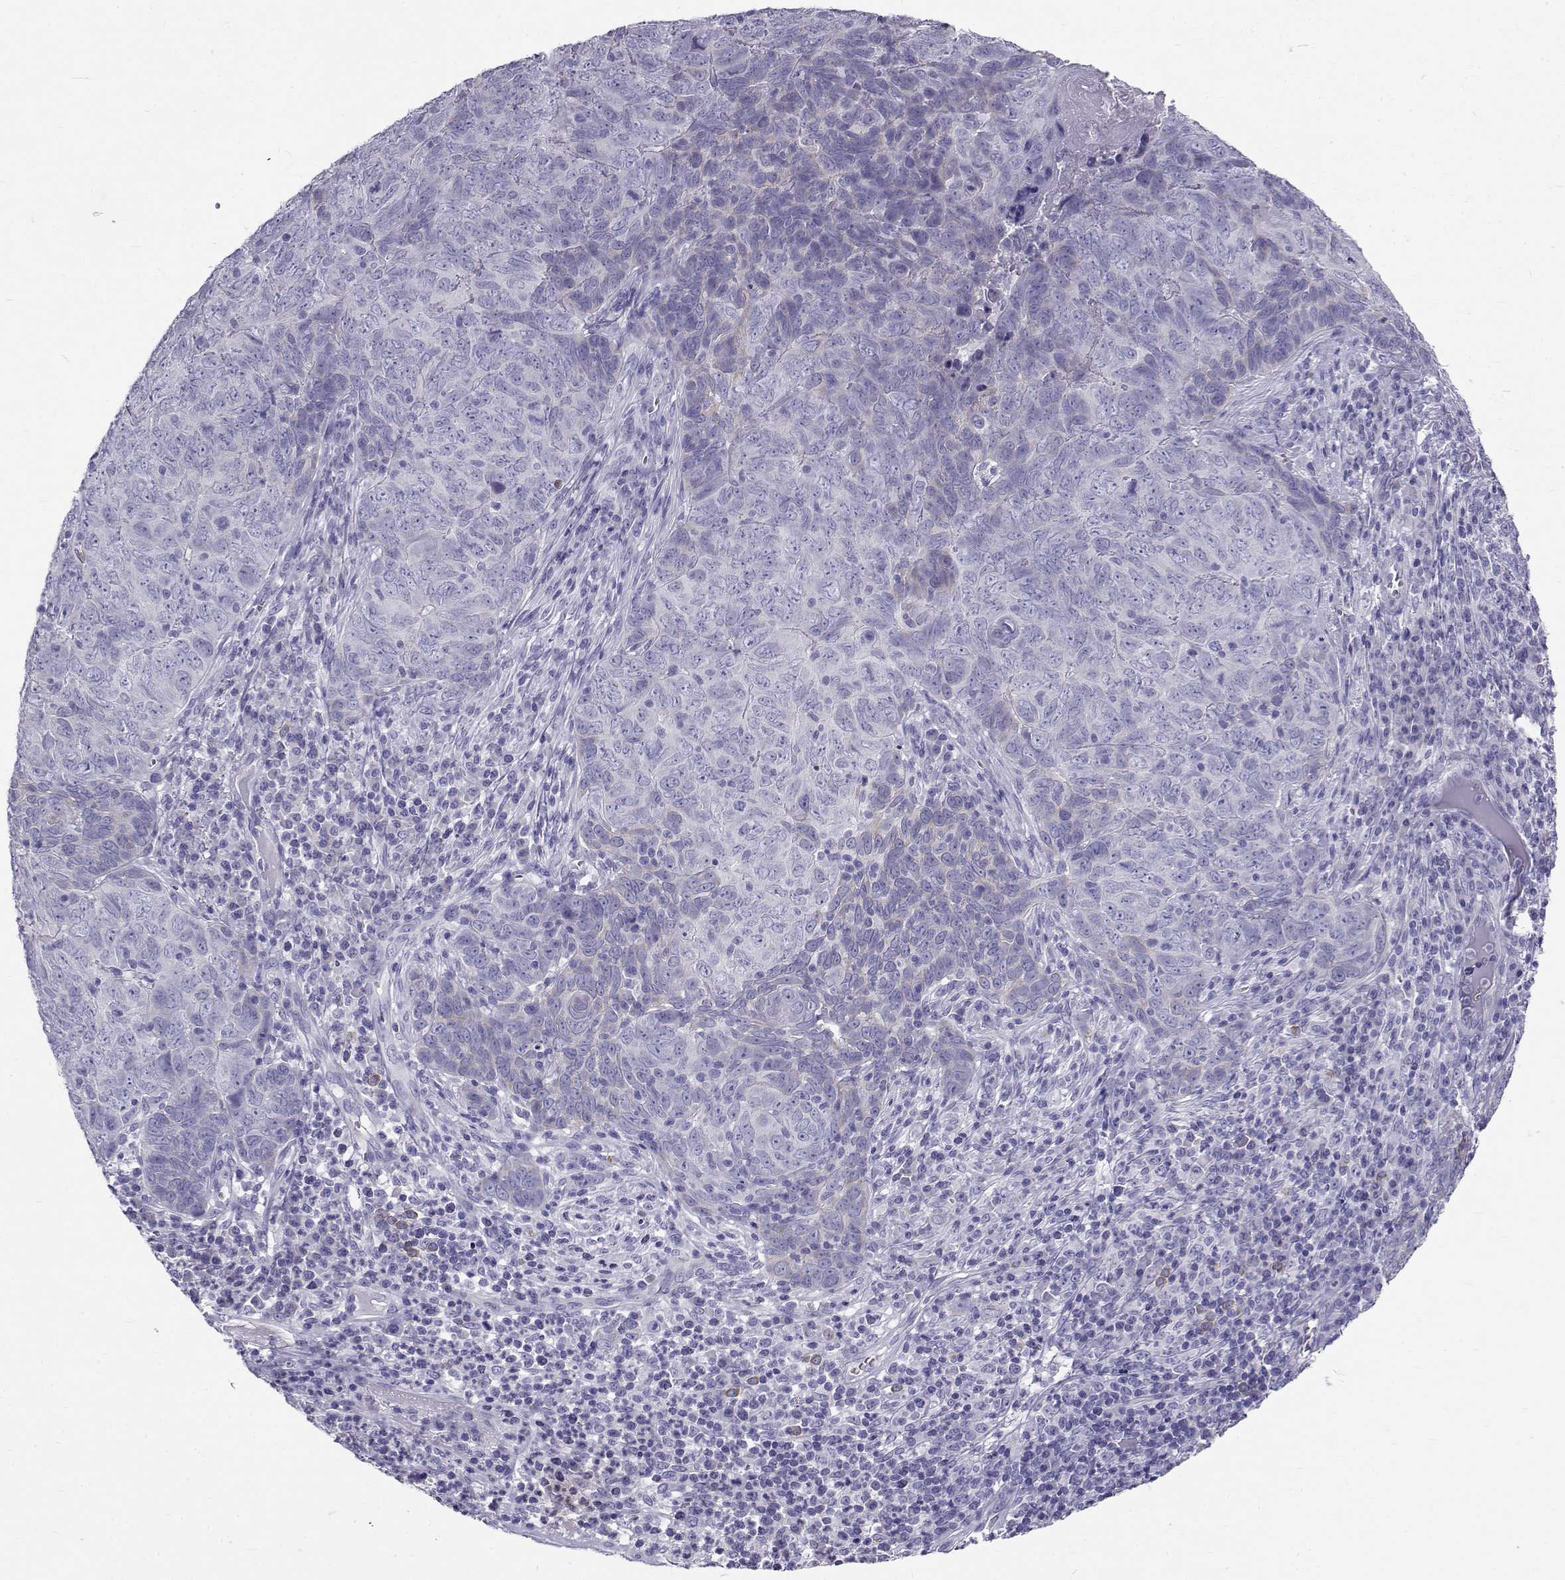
{"staining": {"intensity": "negative", "quantity": "none", "location": "none"}, "tissue": "skin cancer", "cell_type": "Tumor cells", "image_type": "cancer", "snomed": [{"axis": "morphology", "description": "Squamous cell carcinoma, NOS"}, {"axis": "topography", "description": "Skin"}, {"axis": "topography", "description": "Anal"}], "caption": "IHC histopathology image of neoplastic tissue: human skin cancer (squamous cell carcinoma) stained with DAB (3,3'-diaminobenzidine) reveals no significant protein expression in tumor cells.", "gene": "IGSF1", "patient": {"sex": "female", "age": 51}}